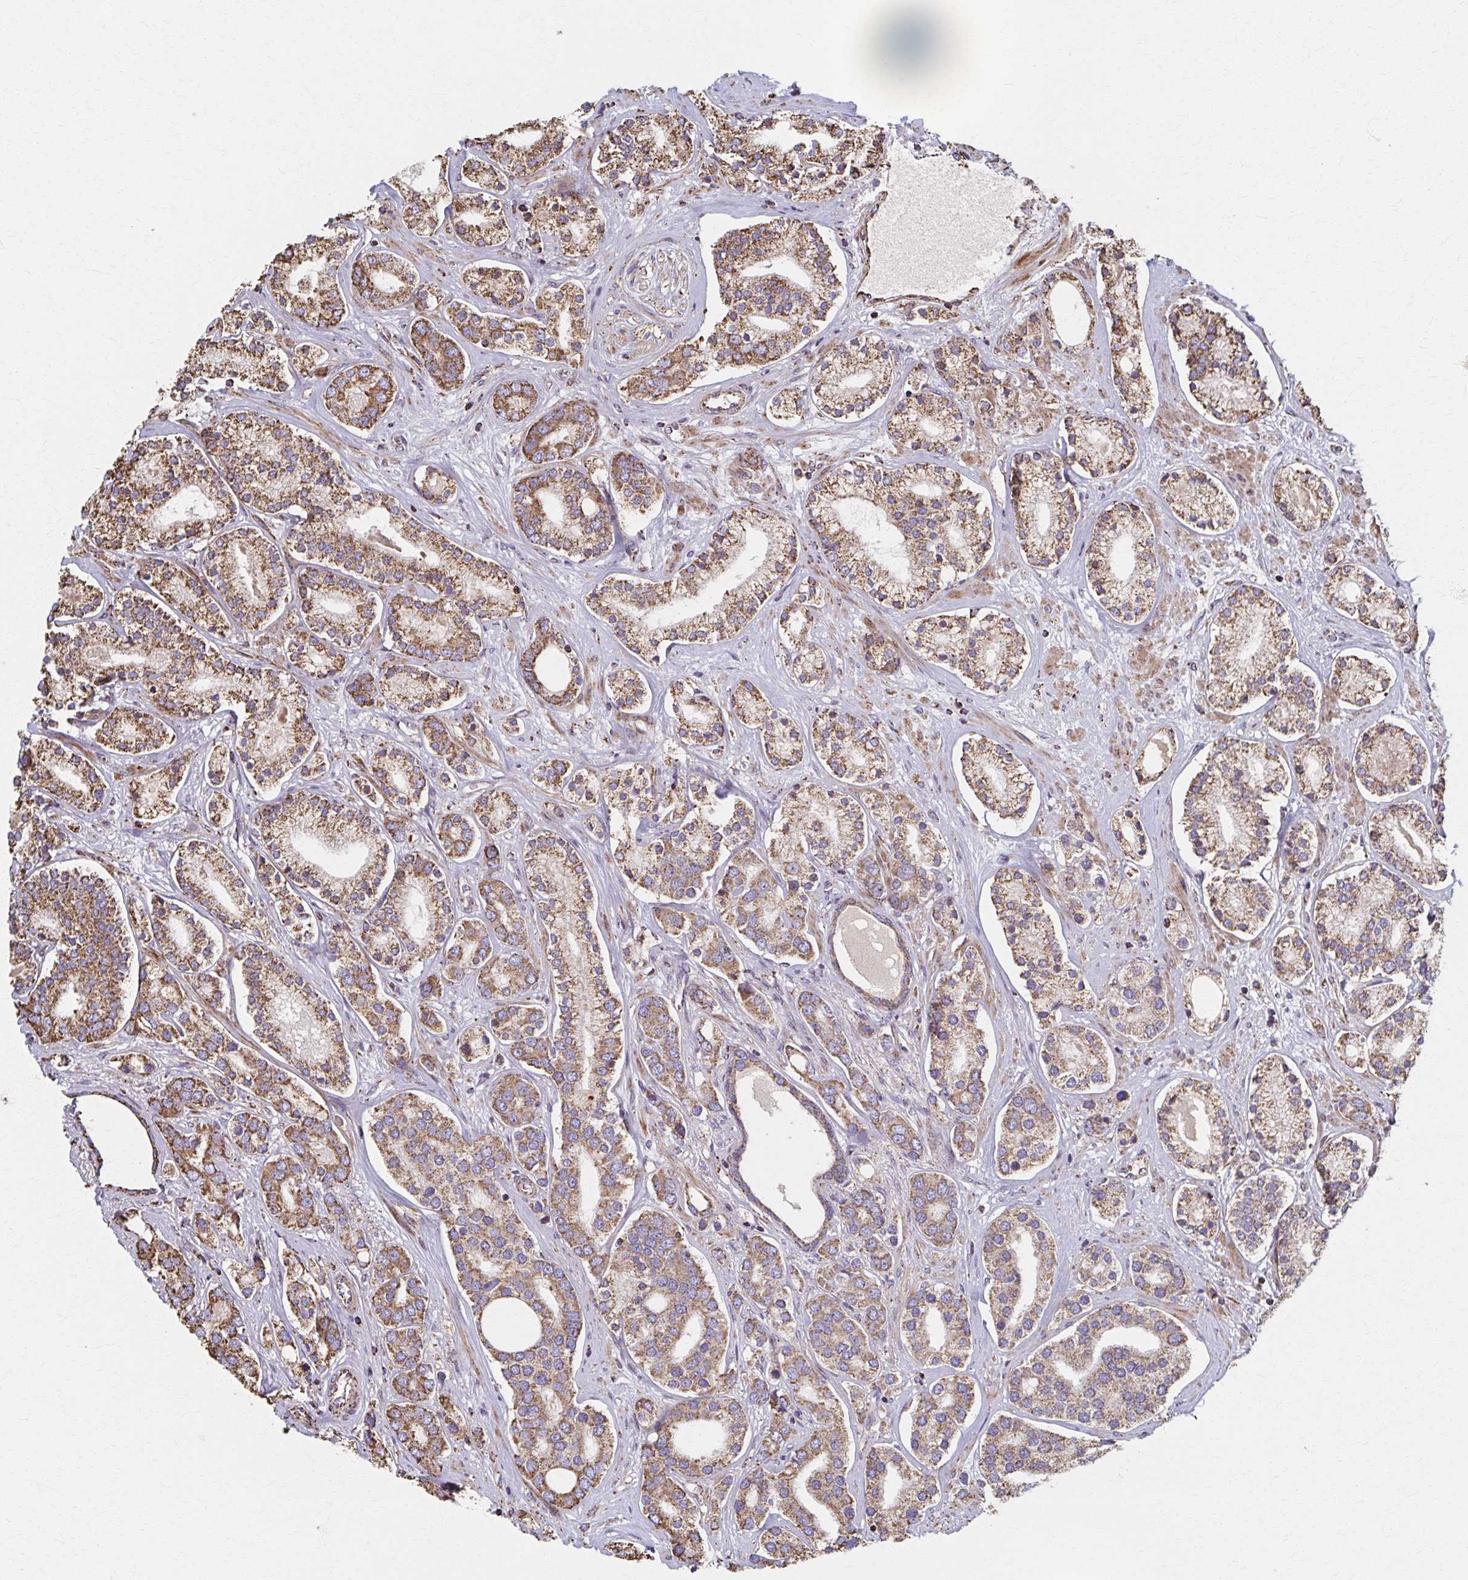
{"staining": {"intensity": "moderate", "quantity": ">75%", "location": "cytoplasmic/membranous"}, "tissue": "prostate cancer", "cell_type": "Tumor cells", "image_type": "cancer", "snomed": [{"axis": "morphology", "description": "Adenocarcinoma, High grade"}, {"axis": "topography", "description": "Prostate"}], "caption": "A medium amount of moderate cytoplasmic/membranous staining is seen in about >75% of tumor cells in high-grade adenocarcinoma (prostate) tissue.", "gene": "SAT1", "patient": {"sex": "male", "age": 58}}